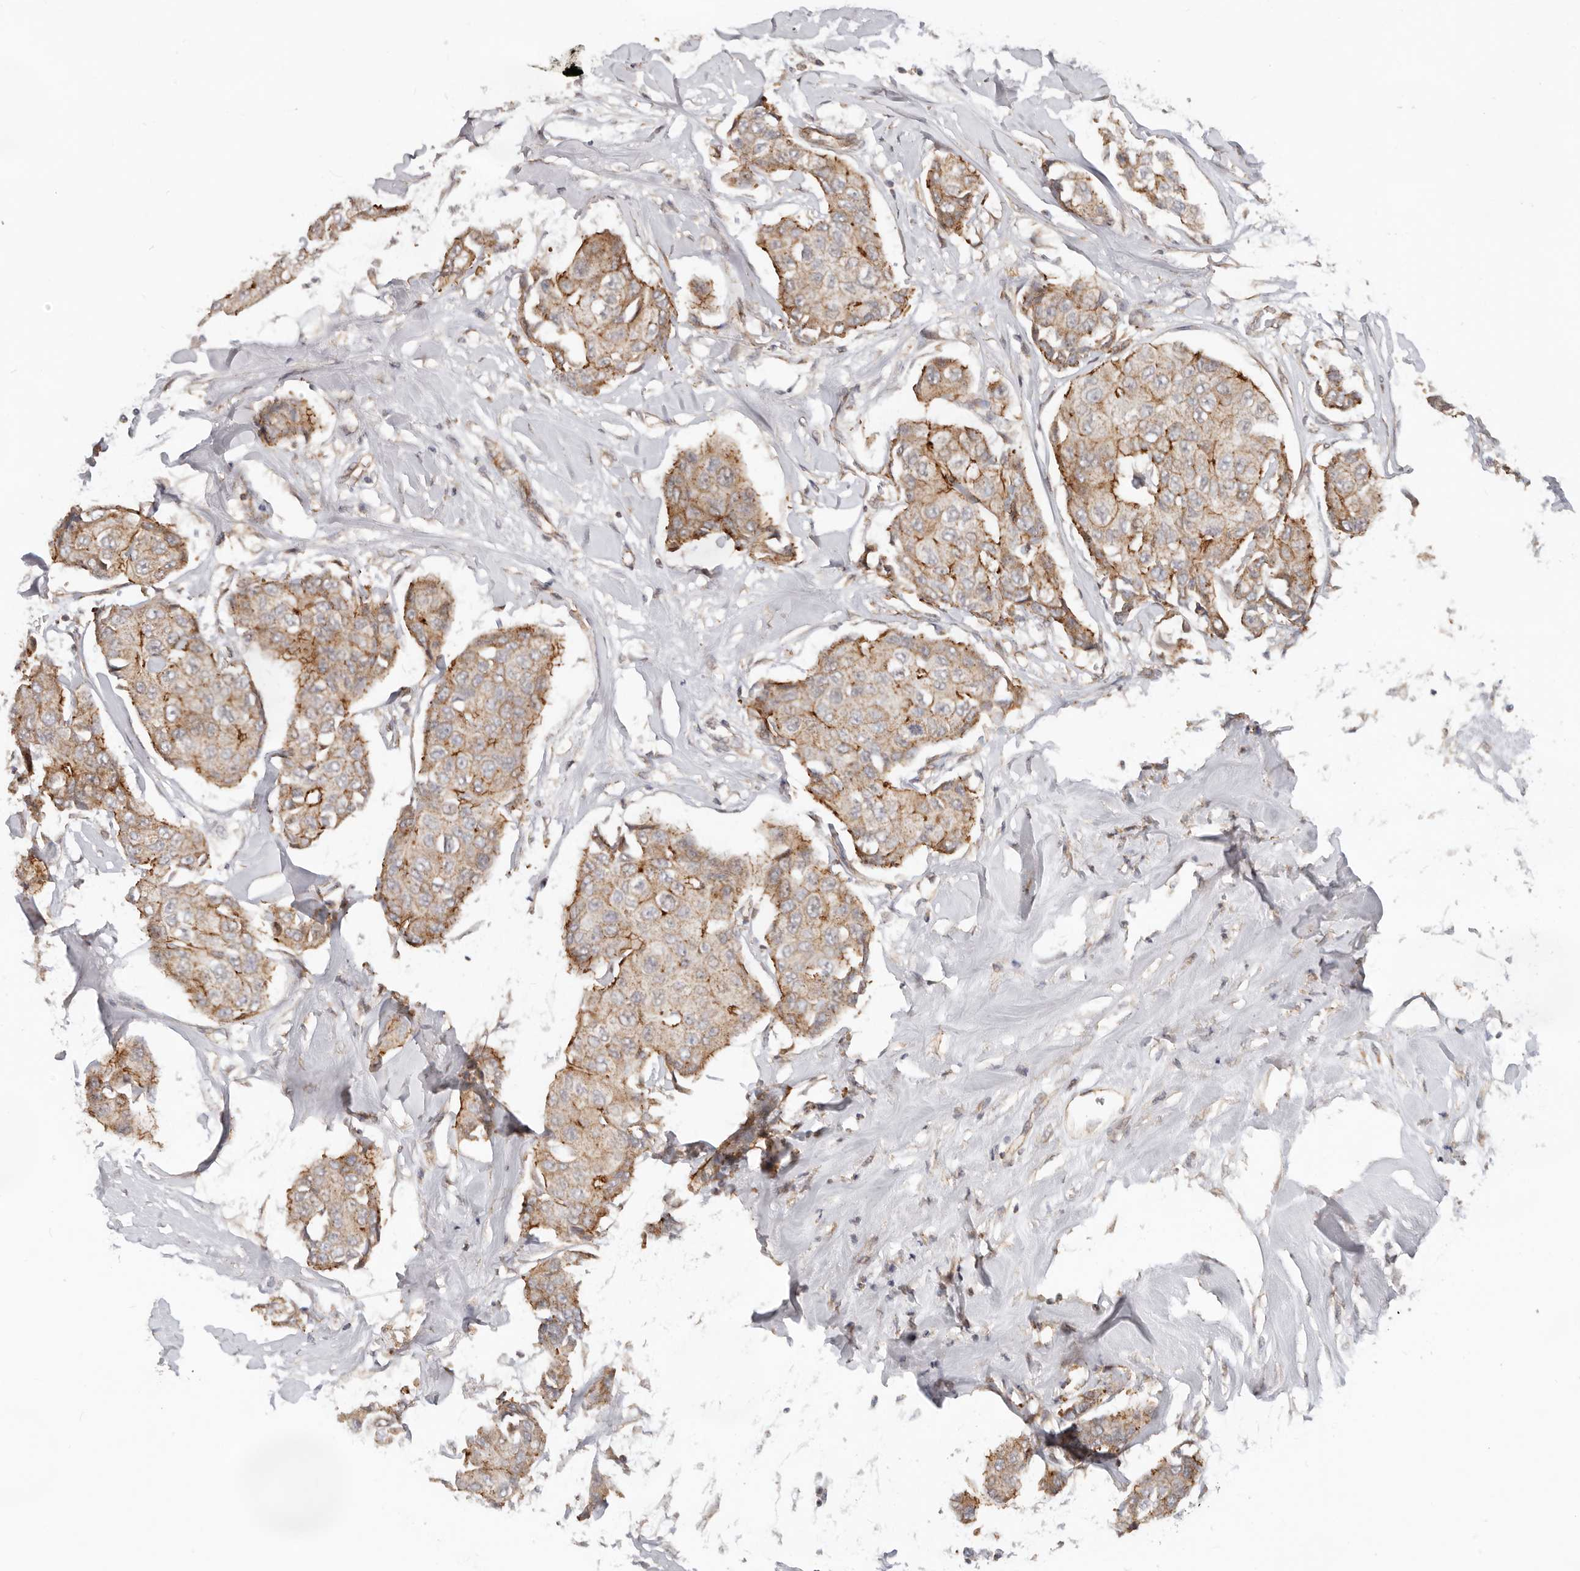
{"staining": {"intensity": "moderate", "quantity": ">75%", "location": "cytoplasmic/membranous"}, "tissue": "breast cancer", "cell_type": "Tumor cells", "image_type": "cancer", "snomed": [{"axis": "morphology", "description": "Duct carcinoma"}, {"axis": "topography", "description": "Breast"}], "caption": "Brown immunohistochemical staining in human breast cancer (invasive ductal carcinoma) shows moderate cytoplasmic/membranous staining in about >75% of tumor cells.", "gene": "USP49", "patient": {"sex": "female", "age": 80}}